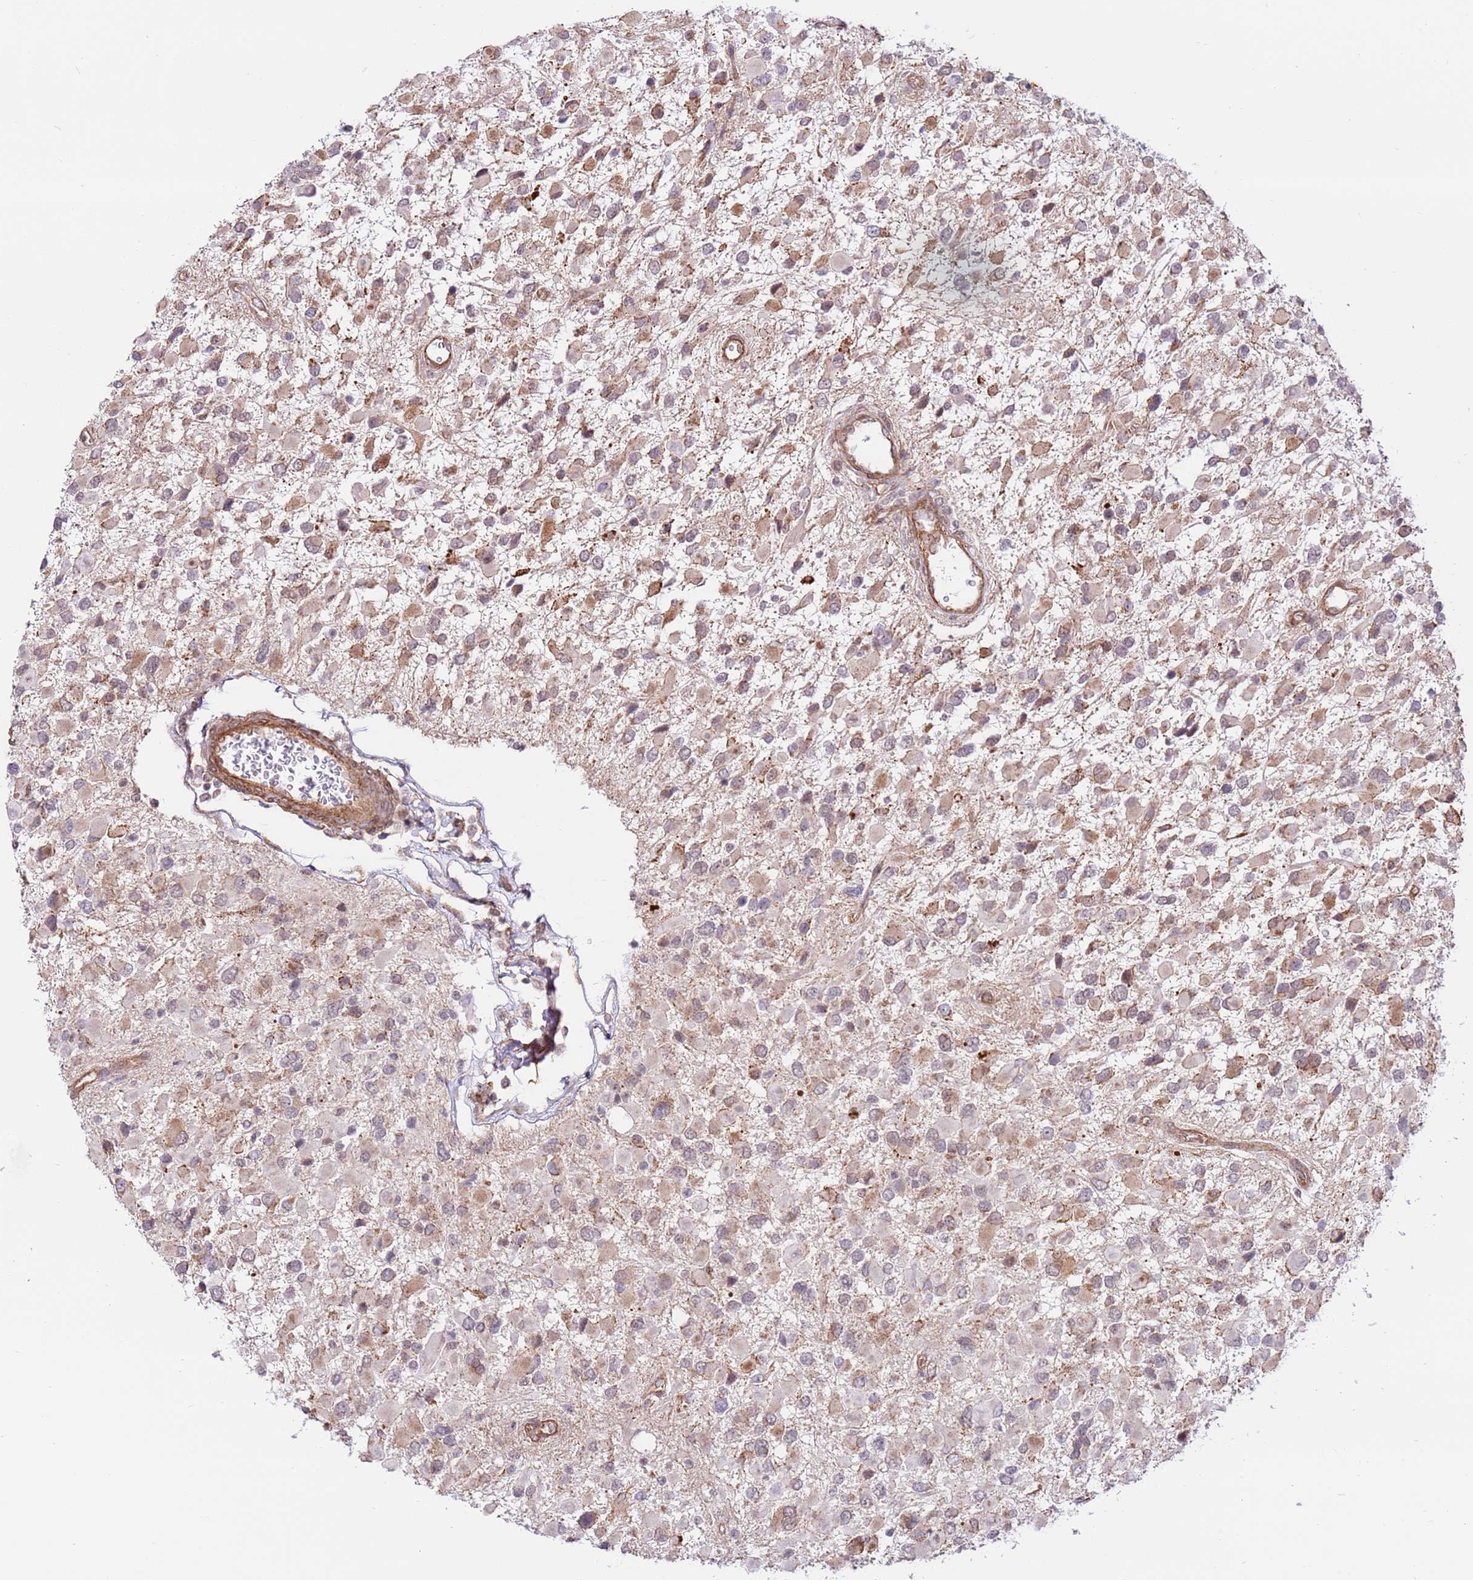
{"staining": {"intensity": "moderate", "quantity": "<25%", "location": "cytoplasmic/membranous"}, "tissue": "glioma", "cell_type": "Tumor cells", "image_type": "cancer", "snomed": [{"axis": "morphology", "description": "Glioma, malignant, High grade"}, {"axis": "topography", "description": "Brain"}], "caption": "Immunohistochemistry (DAB) staining of high-grade glioma (malignant) demonstrates moderate cytoplasmic/membranous protein expression in approximately <25% of tumor cells. (DAB (3,3'-diaminobenzidine) = brown stain, brightfield microscopy at high magnification).", "gene": "DCAF4", "patient": {"sex": "male", "age": 53}}